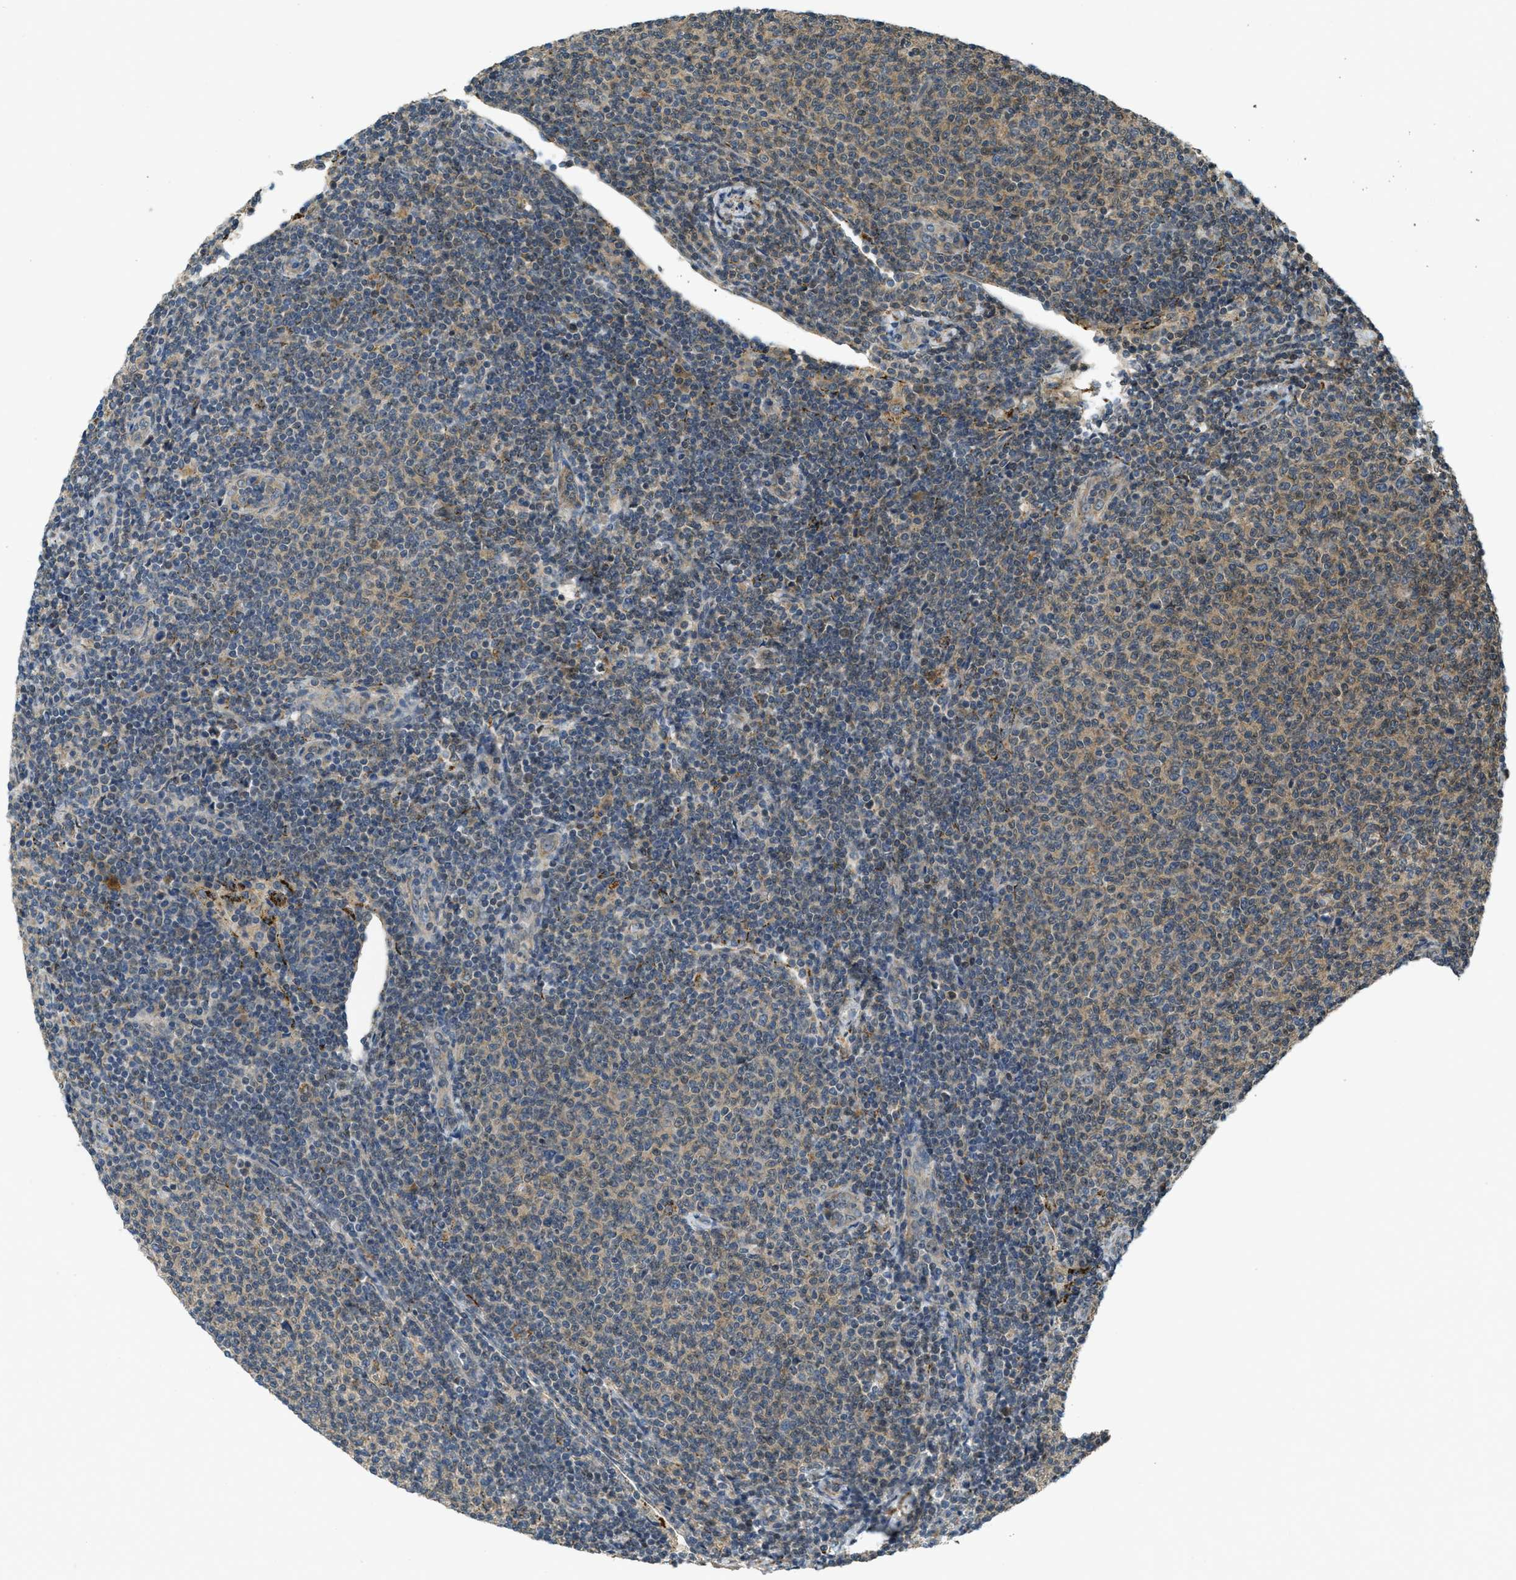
{"staining": {"intensity": "weak", "quantity": "<25%", "location": "cytoplasmic/membranous"}, "tissue": "lymphoma", "cell_type": "Tumor cells", "image_type": "cancer", "snomed": [{"axis": "morphology", "description": "Malignant lymphoma, non-Hodgkin's type, Low grade"}, {"axis": "topography", "description": "Lymph node"}], "caption": "Tumor cells show no significant protein expression in malignant lymphoma, non-Hodgkin's type (low-grade).", "gene": "CDKN2C", "patient": {"sex": "male", "age": 66}}